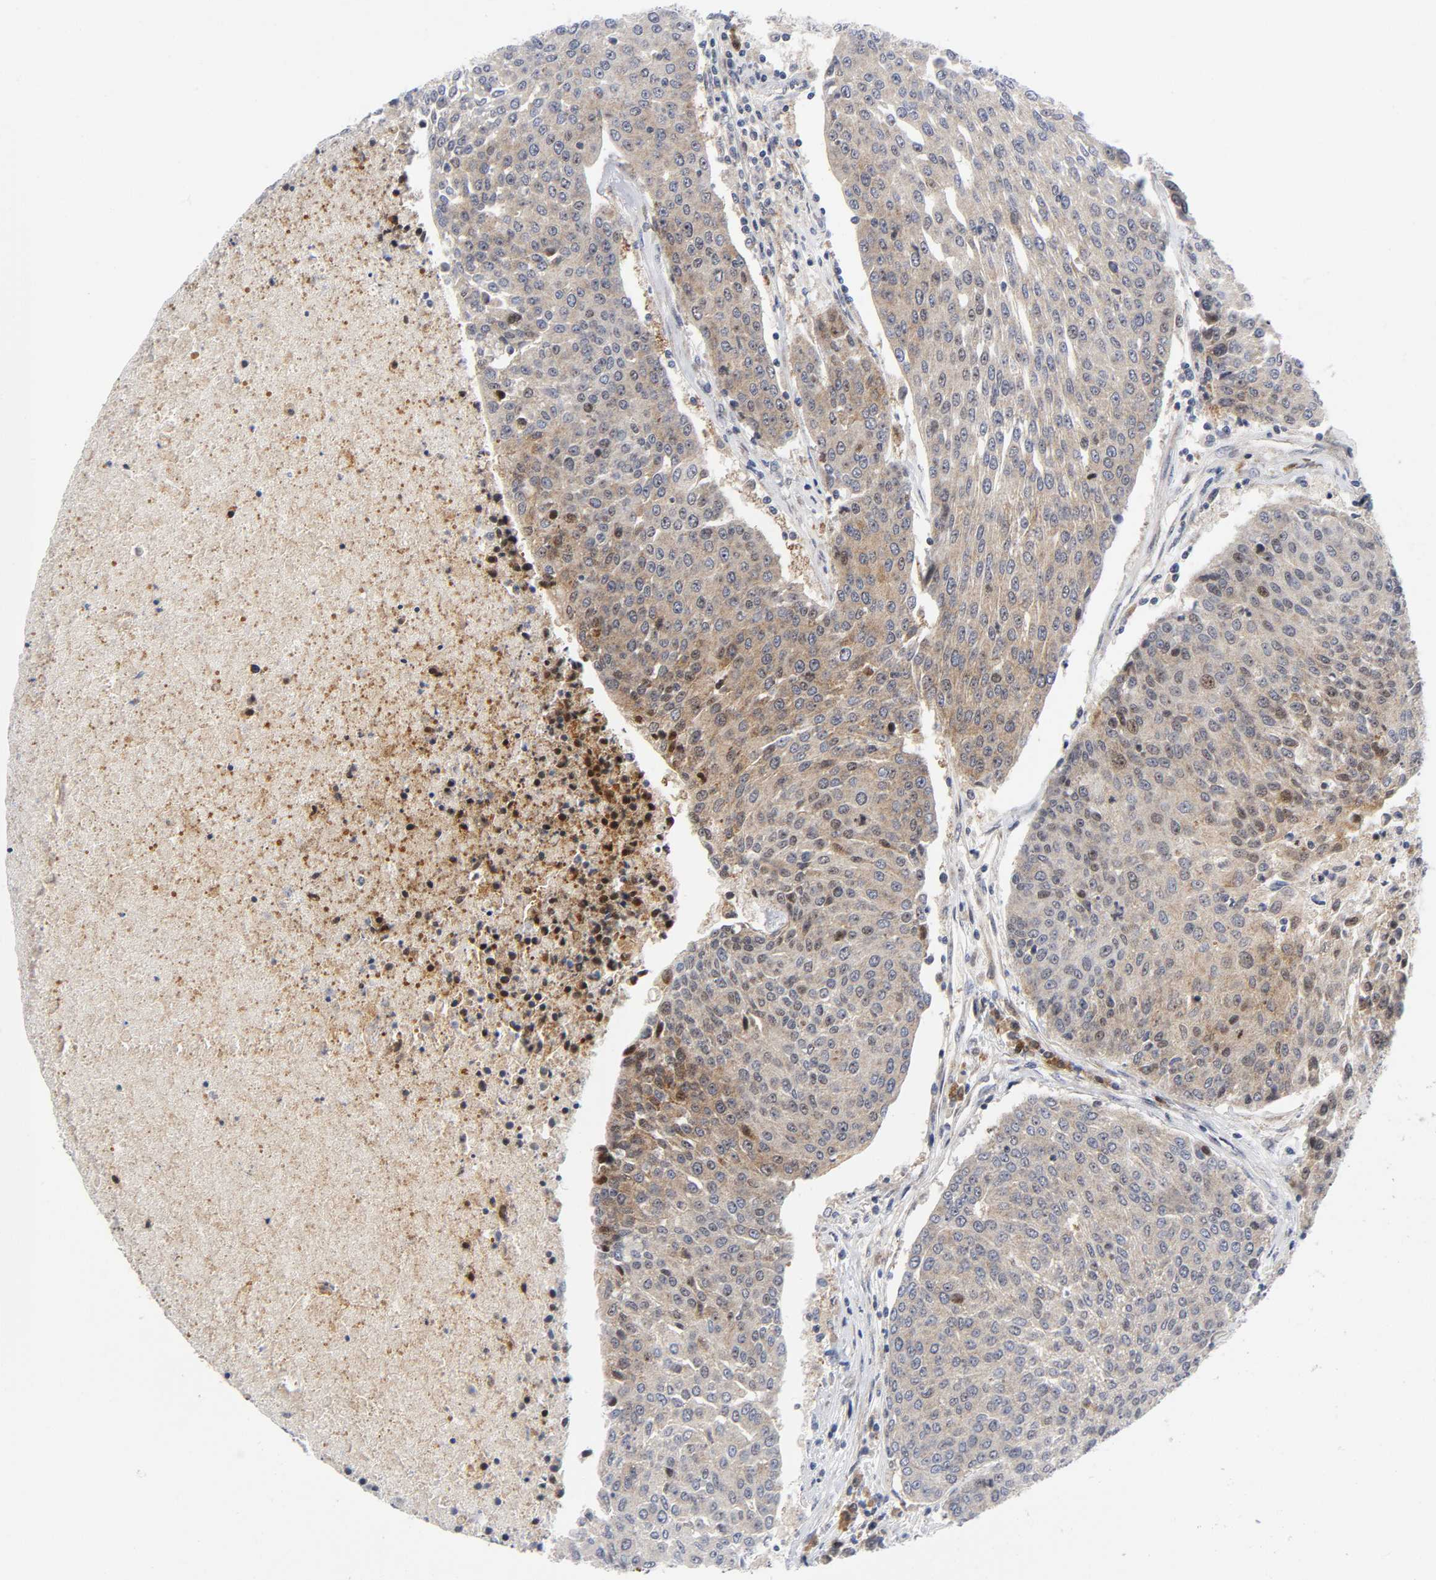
{"staining": {"intensity": "moderate", "quantity": ">75%", "location": "cytoplasmic/membranous"}, "tissue": "urothelial cancer", "cell_type": "Tumor cells", "image_type": "cancer", "snomed": [{"axis": "morphology", "description": "Urothelial carcinoma, High grade"}, {"axis": "topography", "description": "Urinary bladder"}], "caption": "IHC photomicrograph of neoplastic tissue: human urothelial carcinoma (high-grade) stained using immunohistochemistry shows medium levels of moderate protein expression localized specifically in the cytoplasmic/membranous of tumor cells, appearing as a cytoplasmic/membranous brown color.", "gene": "EIF5", "patient": {"sex": "female", "age": 85}}